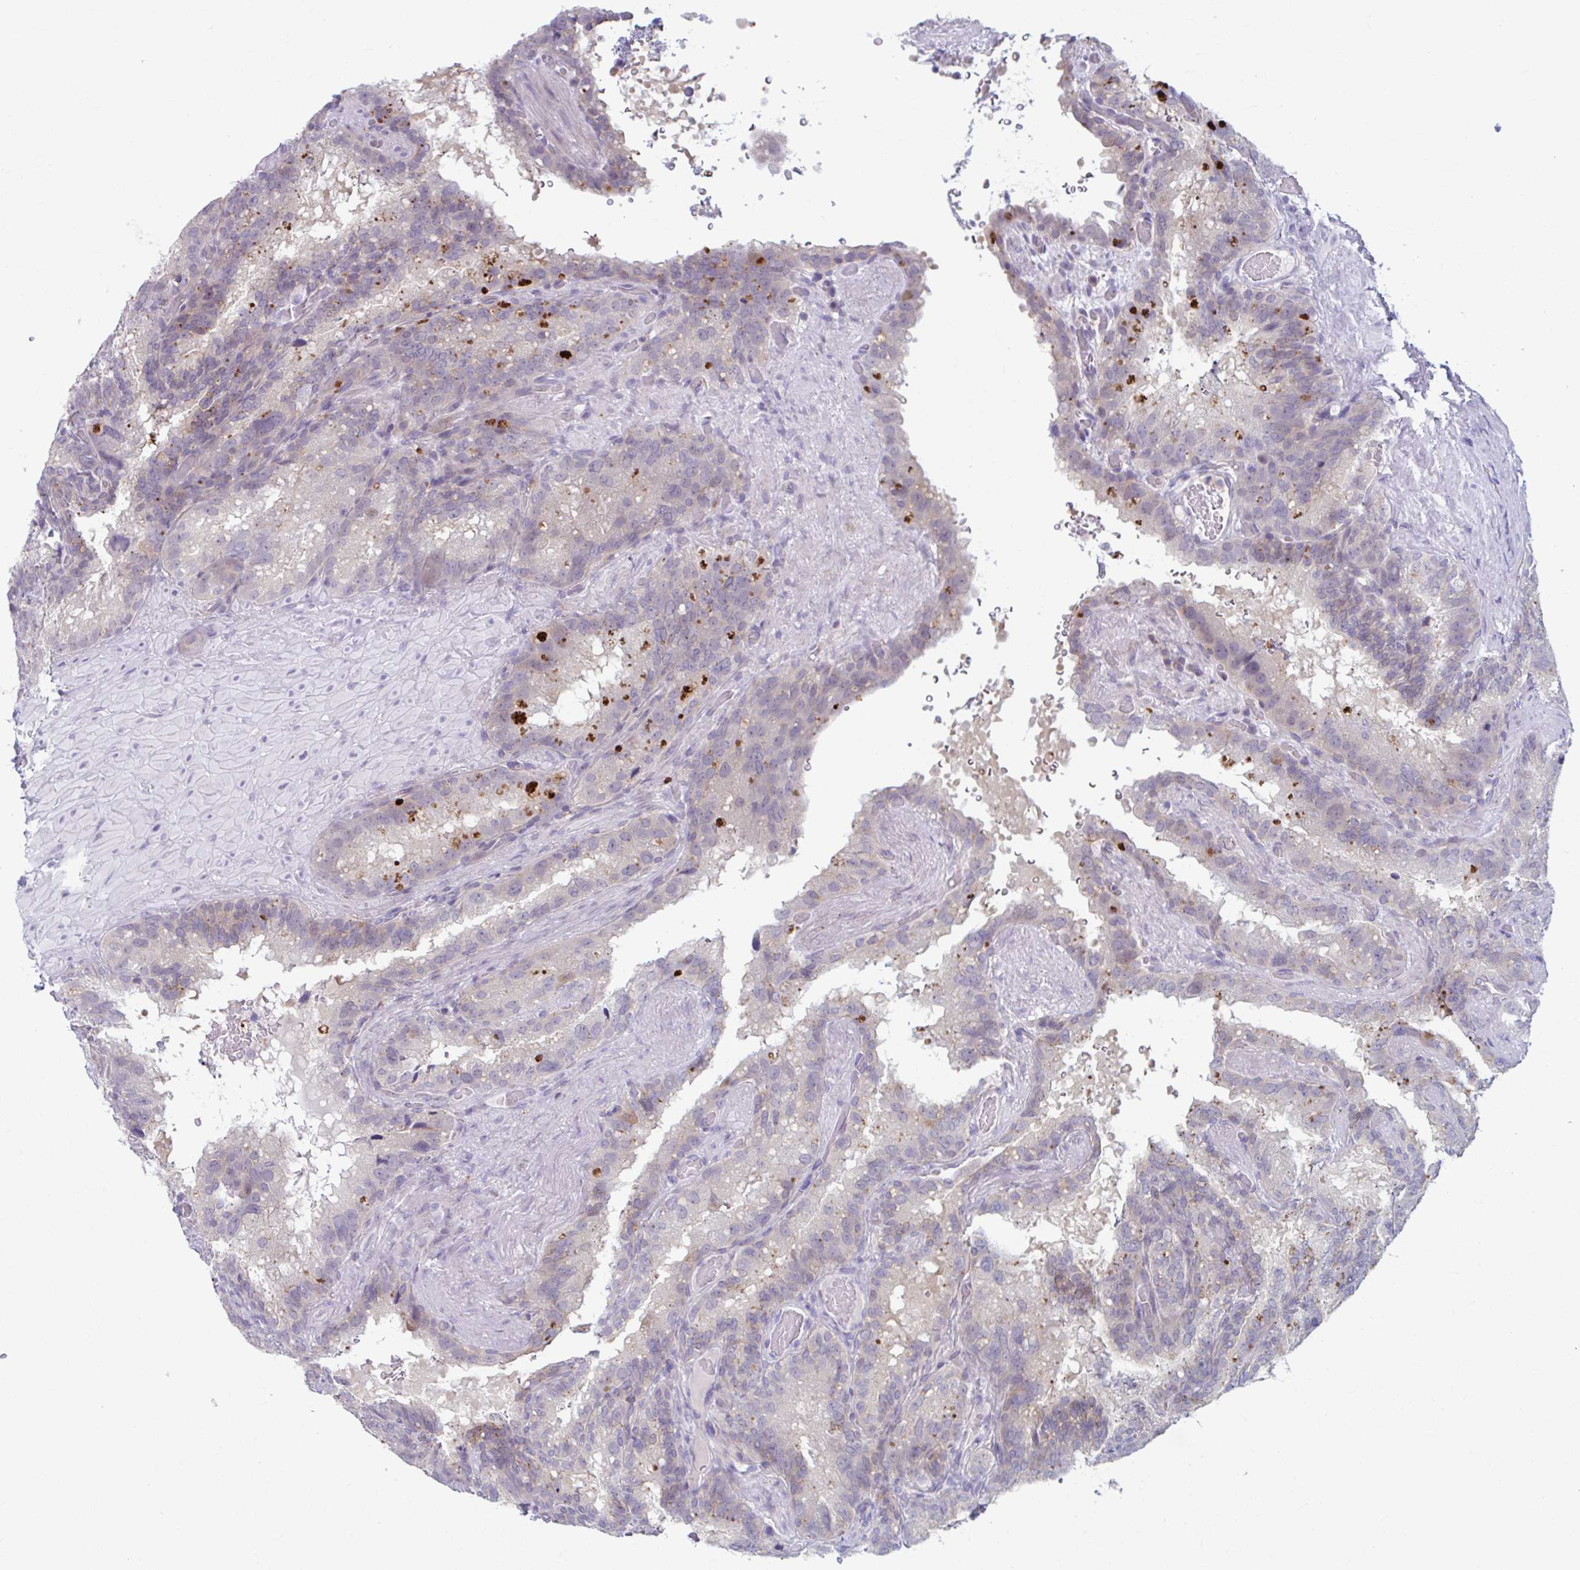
{"staining": {"intensity": "negative", "quantity": "none", "location": "none"}, "tissue": "seminal vesicle", "cell_type": "Glandular cells", "image_type": "normal", "snomed": [{"axis": "morphology", "description": "Normal tissue, NOS"}, {"axis": "topography", "description": "Seminal veicle"}], "caption": "High magnification brightfield microscopy of normal seminal vesicle stained with DAB (brown) and counterstained with hematoxylin (blue): glandular cells show no significant staining. Nuclei are stained in blue.", "gene": "ADAT3", "patient": {"sex": "male", "age": 60}}